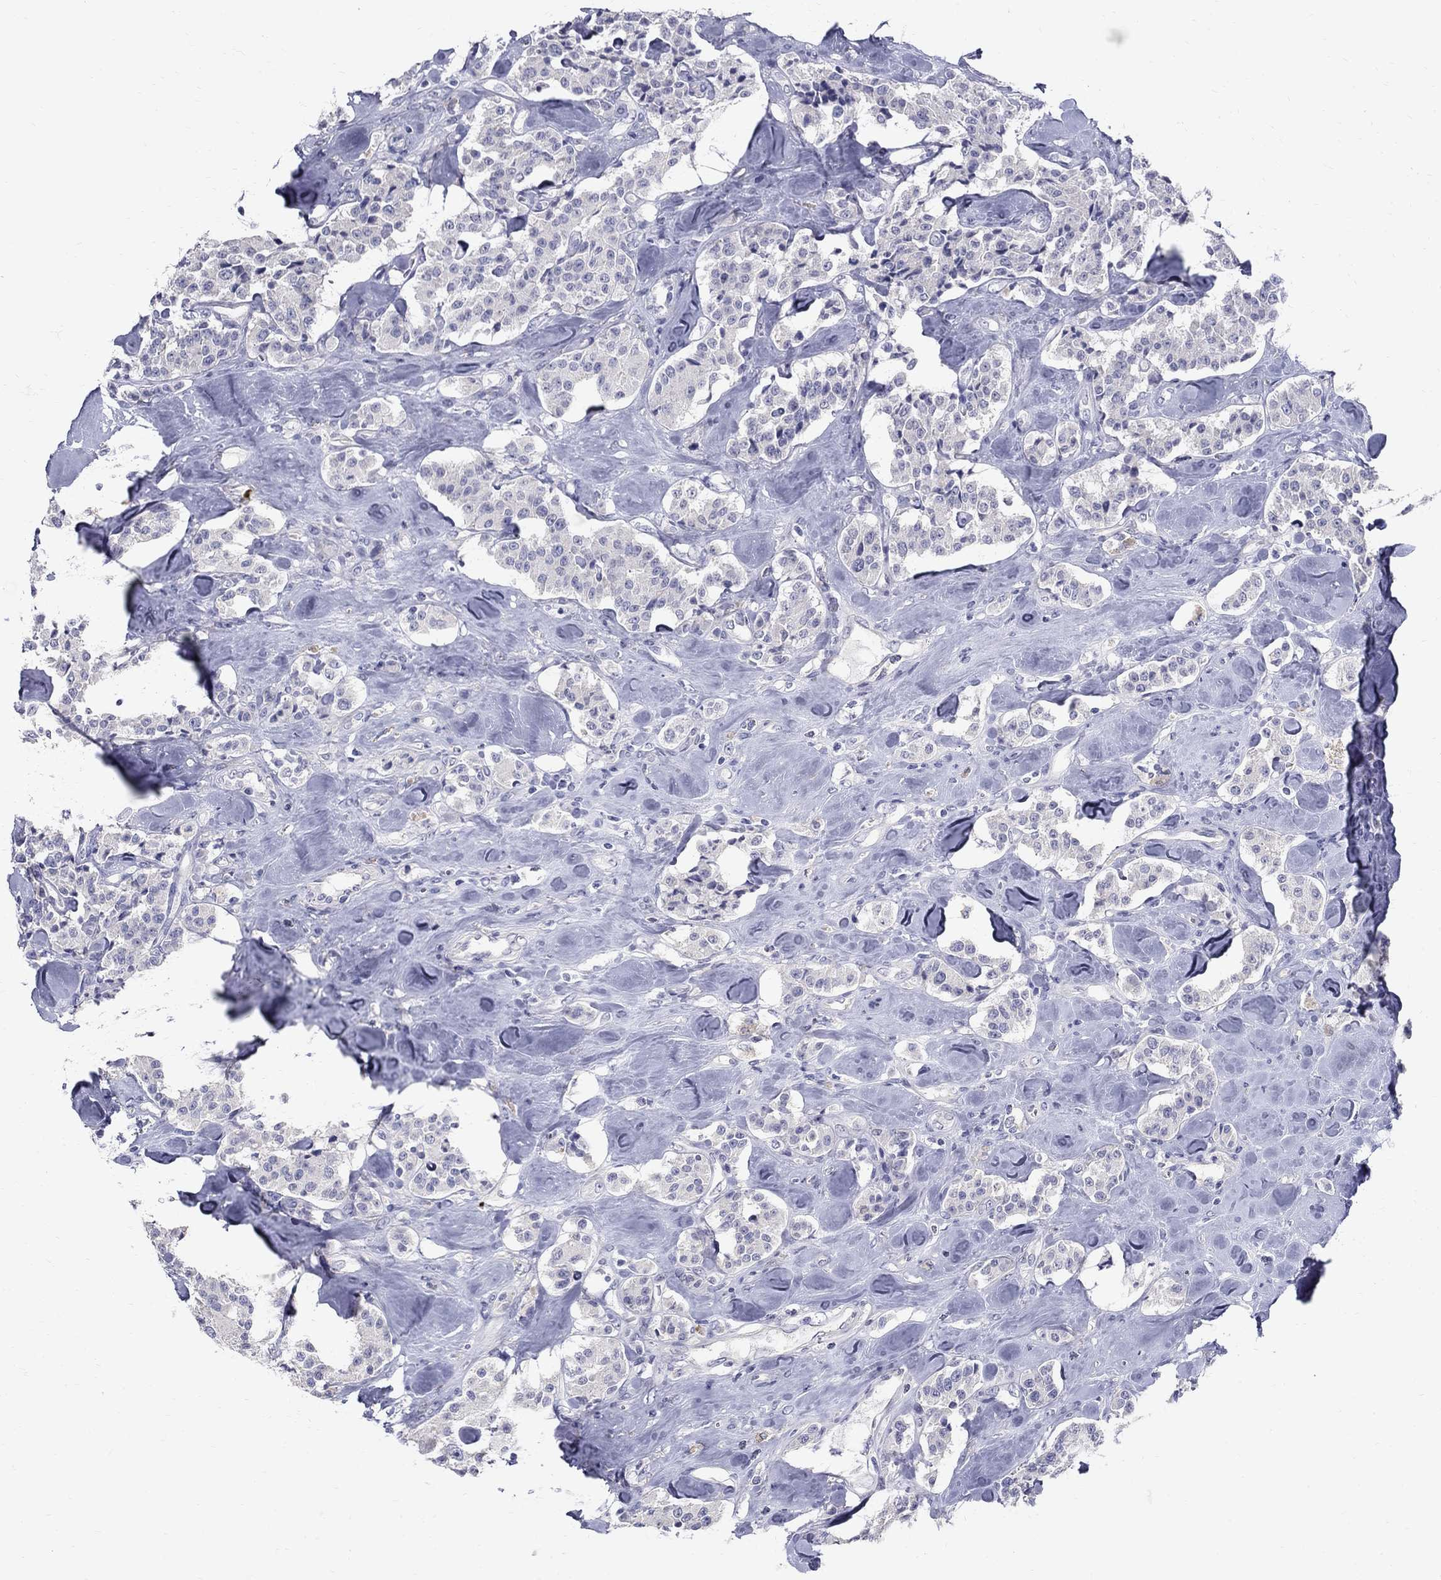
{"staining": {"intensity": "negative", "quantity": "none", "location": "none"}, "tissue": "carcinoid", "cell_type": "Tumor cells", "image_type": "cancer", "snomed": [{"axis": "morphology", "description": "Carcinoid, malignant, NOS"}, {"axis": "topography", "description": "Pancreas"}], "caption": "This is an immunohistochemistry (IHC) image of human carcinoid. There is no positivity in tumor cells.", "gene": "TP53TG5", "patient": {"sex": "male", "age": 41}}